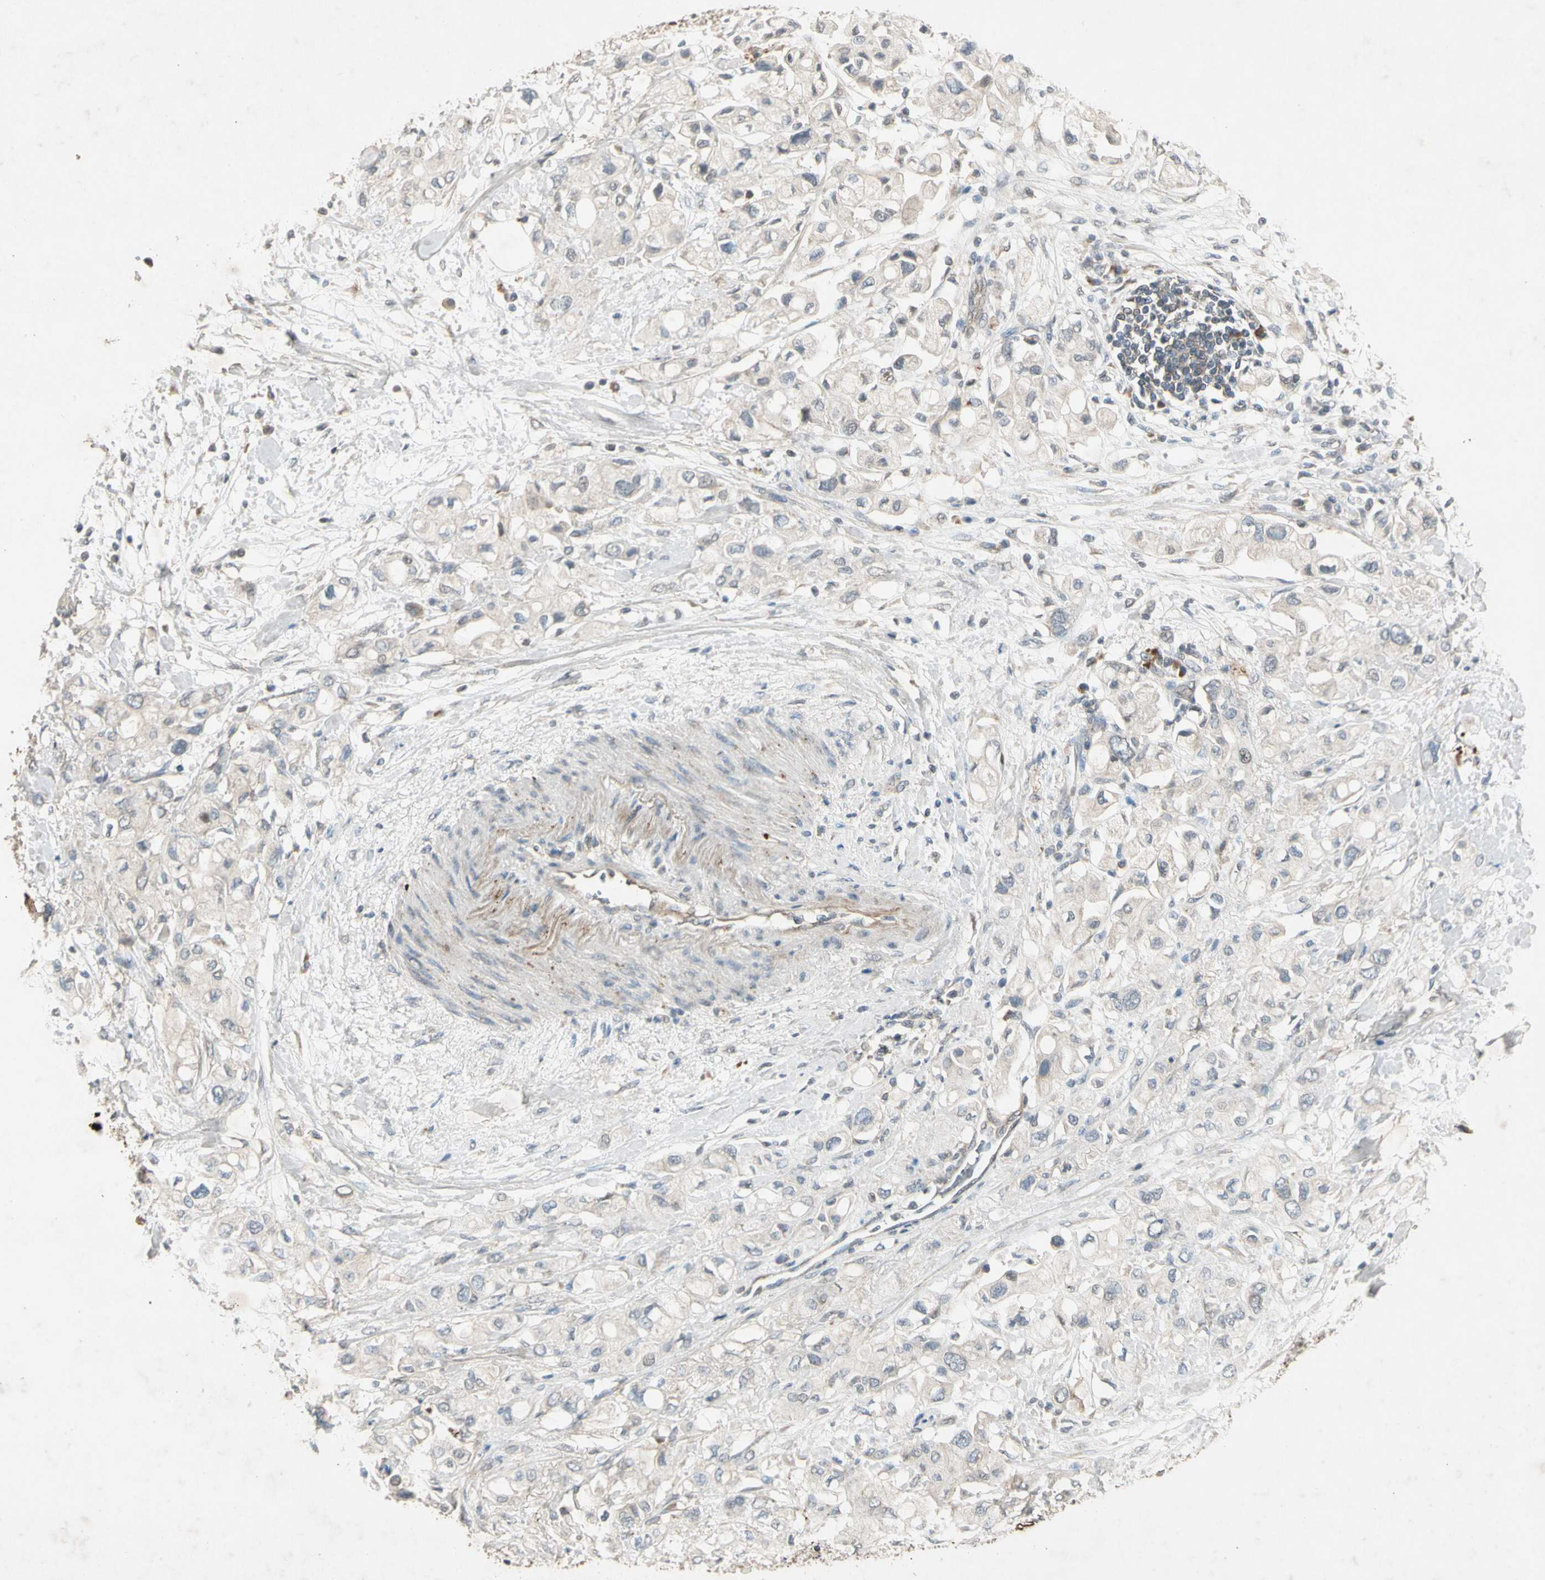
{"staining": {"intensity": "weak", "quantity": "<25%", "location": "cytoplasmic/membranous"}, "tissue": "pancreatic cancer", "cell_type": "Tumor cells", "image_type": "cancer", "snomed": [{"axis": "morphology", "description": "Adenocarcinoma, NOS"}, {"axis": "topography", "description": "Pancreas"}], "caption": "High power microscopy photomicrograph of an immunohistochemistry (IHC) image of adenocarcinoma (pancreatic), revealing no significant positivity in tumor cells.", "gene": "GPLD1", "patient": {"sex": "female", "age": 56}}